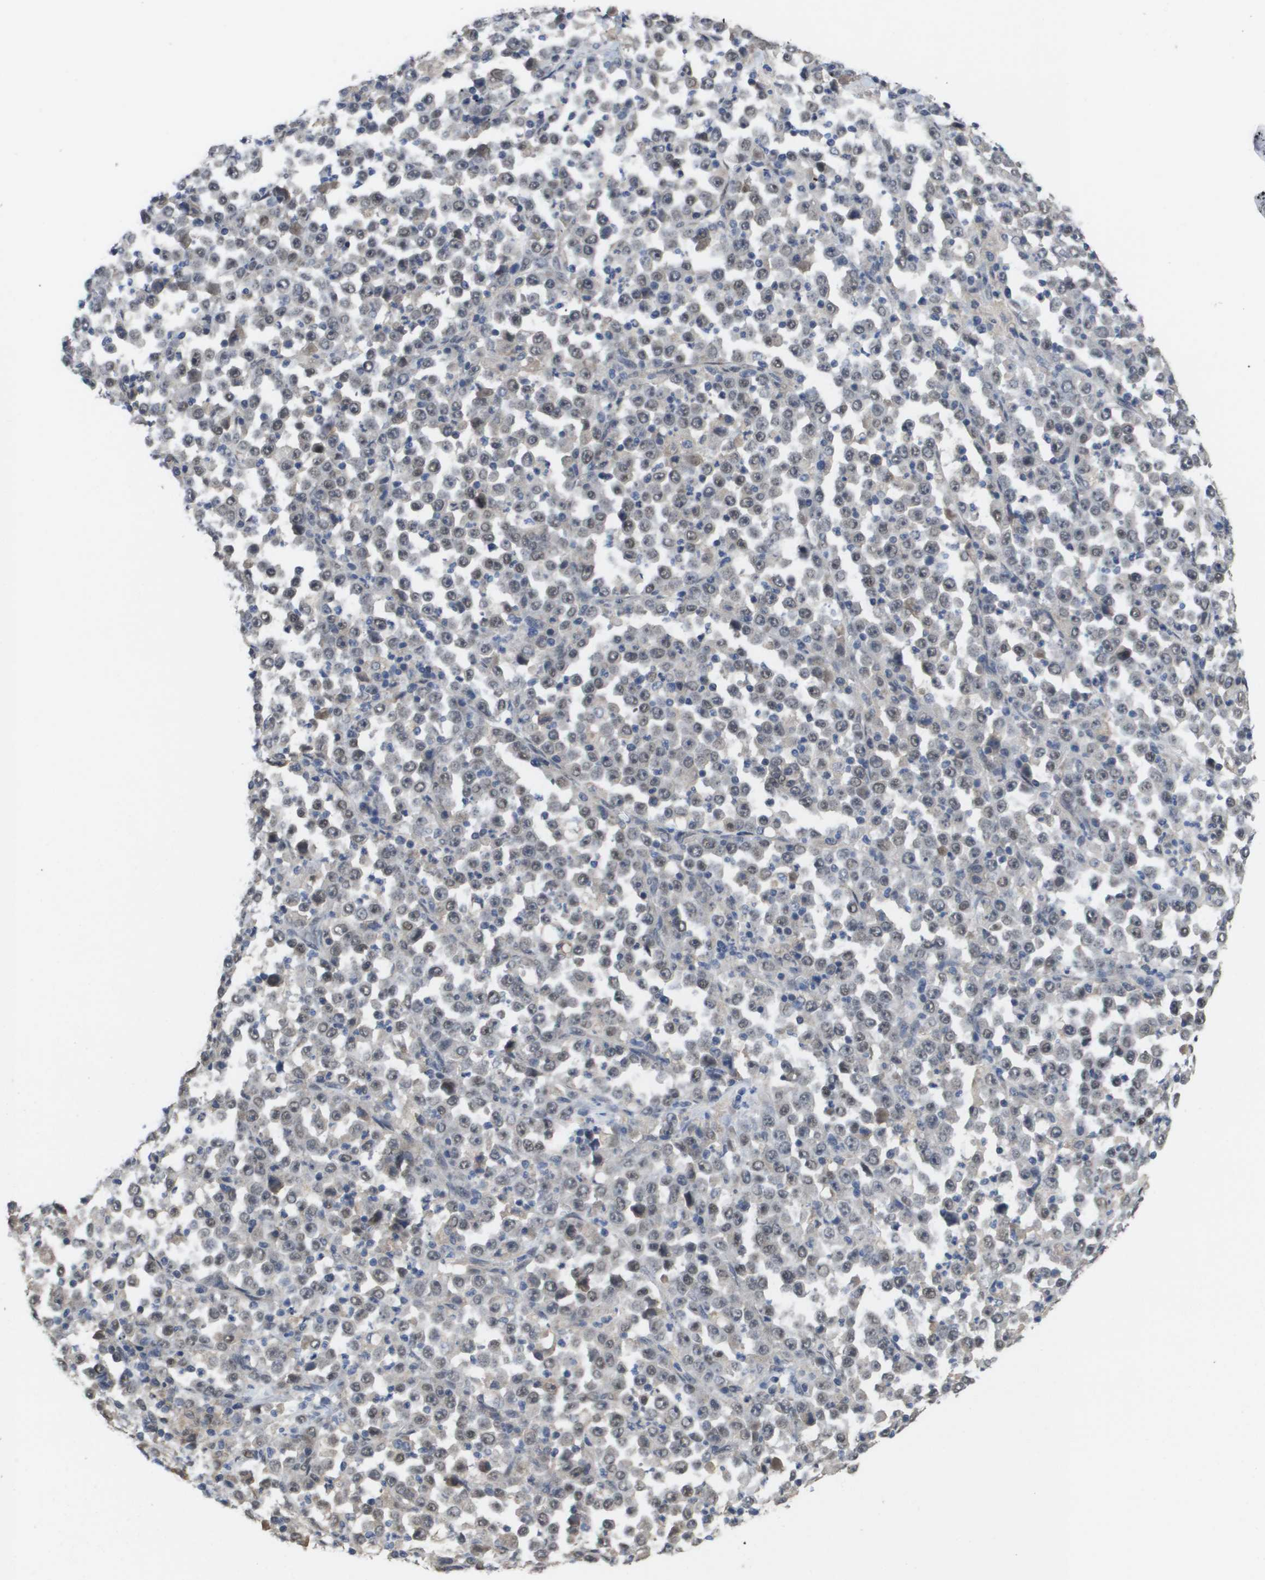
{"staining": {"intensity": "weak", "quantity": "25%-75%", "location": "nuclear"}, "tissue": "stomach cancer", "cell_type": "Tumor cells", "image_type": "cancer", "snomed": [{"axis": "morphology", "description": "Normal tissue, NOS"}, {"axis": "morphology", "description": "Adenocarcinoma, NOS"}, {"axis": "topography", "description": "Stomach, upper"}, {"axis": "topography", "description": "Stomach"}], "caption": "Stomach adenocarcinoma stained for a protein exhibits weak nuclear positivity in tumor cells. Nuclei are stained in blue.", "gene": "AMBRA1", "patient": {"sex": "male", "age": 59}}